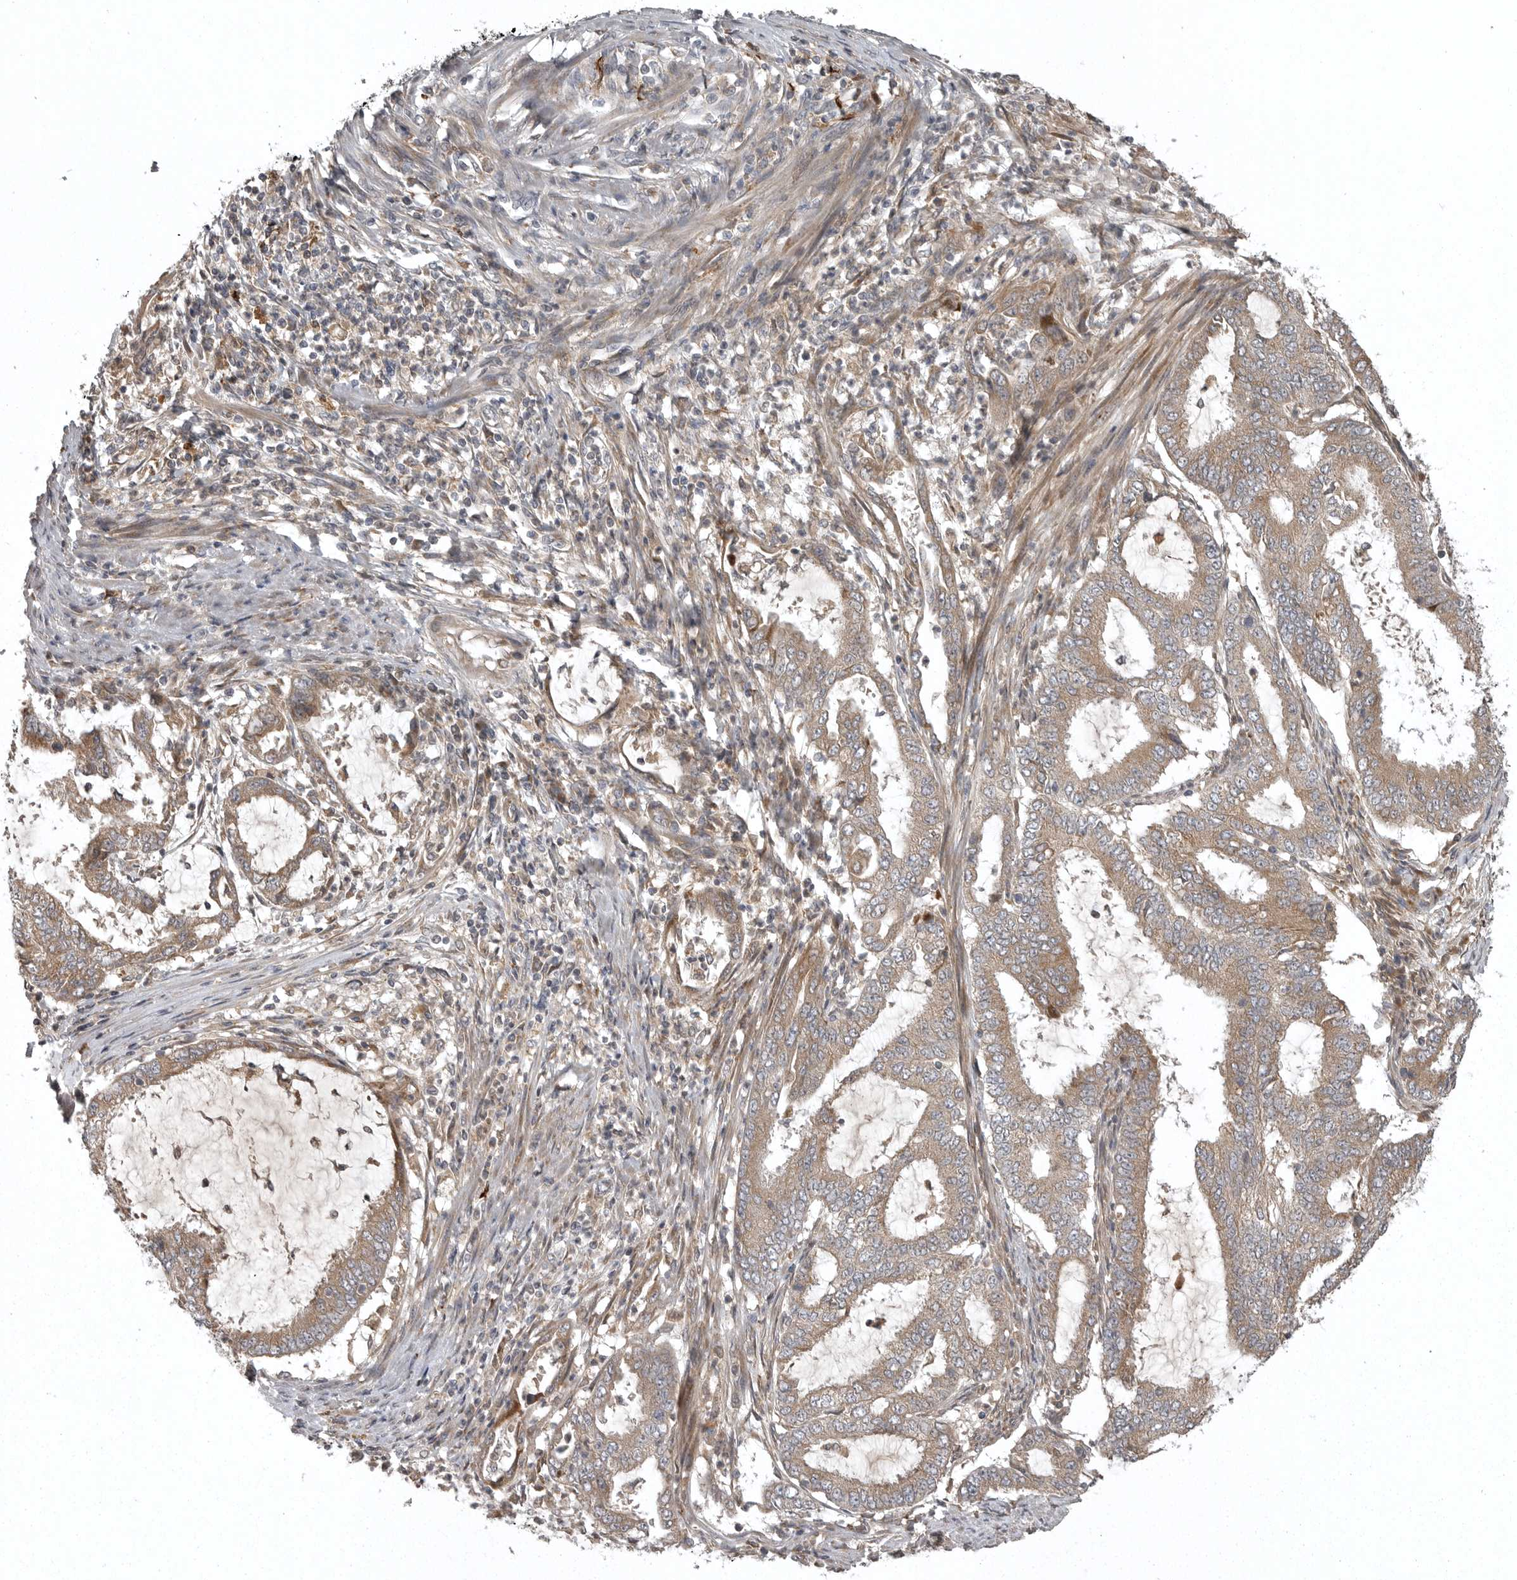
{"staining": {"intensity": "weak", "quantity": ">75%", "location": "cytoplasmic/membranous"}, "tissue": "endometrial cancer", "cell_type": "Tumor cells", "image_type": "cancer", "snomed": [{"axis": "morphology", "description": "Adenocarcinoma, NOS"}, {"axis": "topography", "description": "Endometrium"}], "caption": "A histopathology image of human adenocarcinoma (endometrial) stained for a protein displays weak cytoplasmic/membranous brown staining in tumor cells.", "gene": "GPR31", "patient": {"sex": "female", "age": 51}}